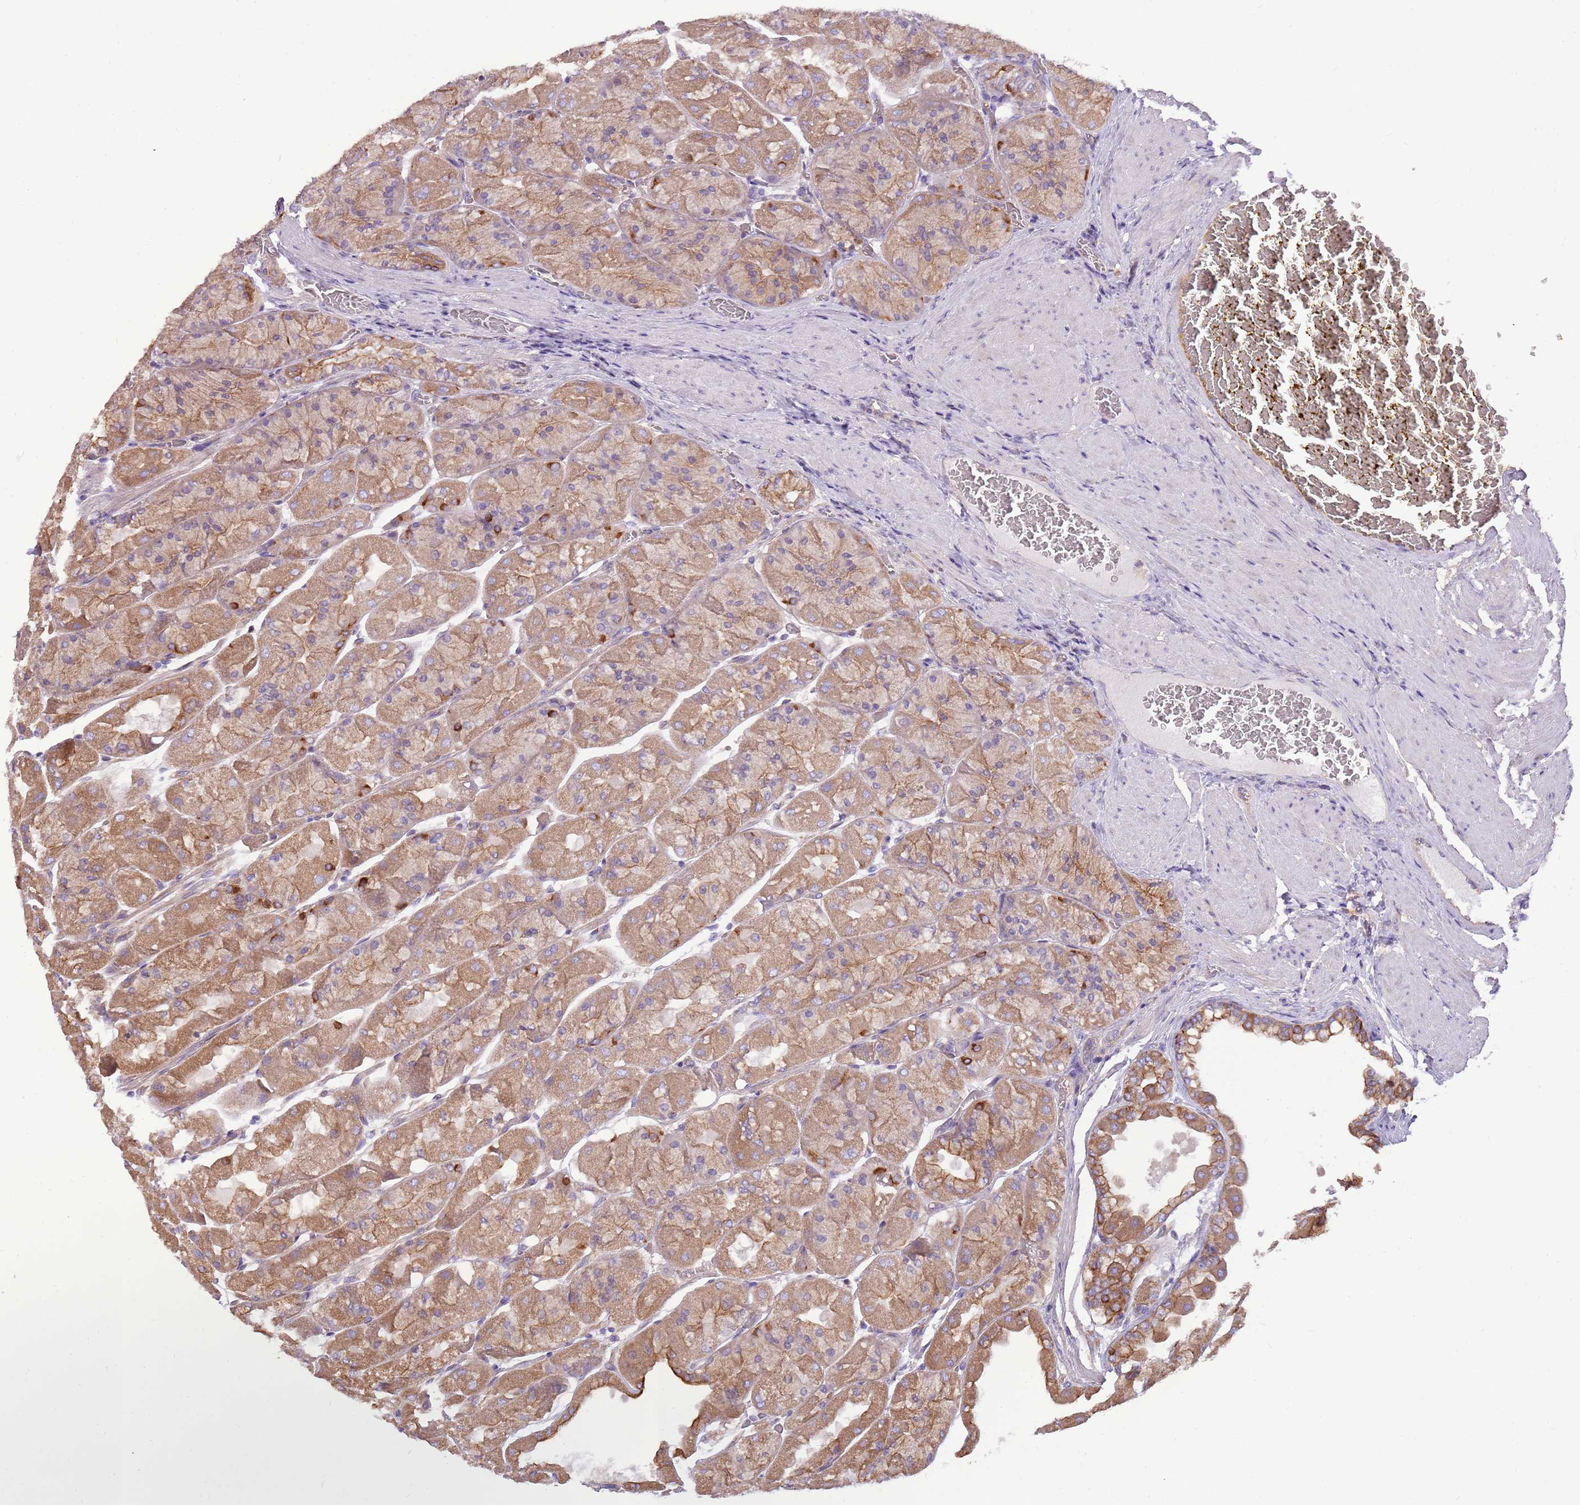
{"staining": {"intensity": "strong", "quantity": ">75%", "location": "cytoplasmic/membranous"}, "tissue": "stomach", "cell_type": "Glandular cells", "image_type": "normal", "snomed": [{"axis": "morphology", "description": "Normal tissue, NOS"}, {"axis": "topography", "description": "Stomach"}], "caption": "Stomach stained with immunohistochemistry demonstrates strong cytoplasmic/membranous expression in about >75% of glandular cells. The staining was performed using DAB (3,3'-diaminobenzidine) to visualize the protein expression in brown, while the nuclei were stained in blue with hematoxylin (Magnification: 20x).", "gene": "WASHC4", "patient": {"sex": "female", "age": 61}}